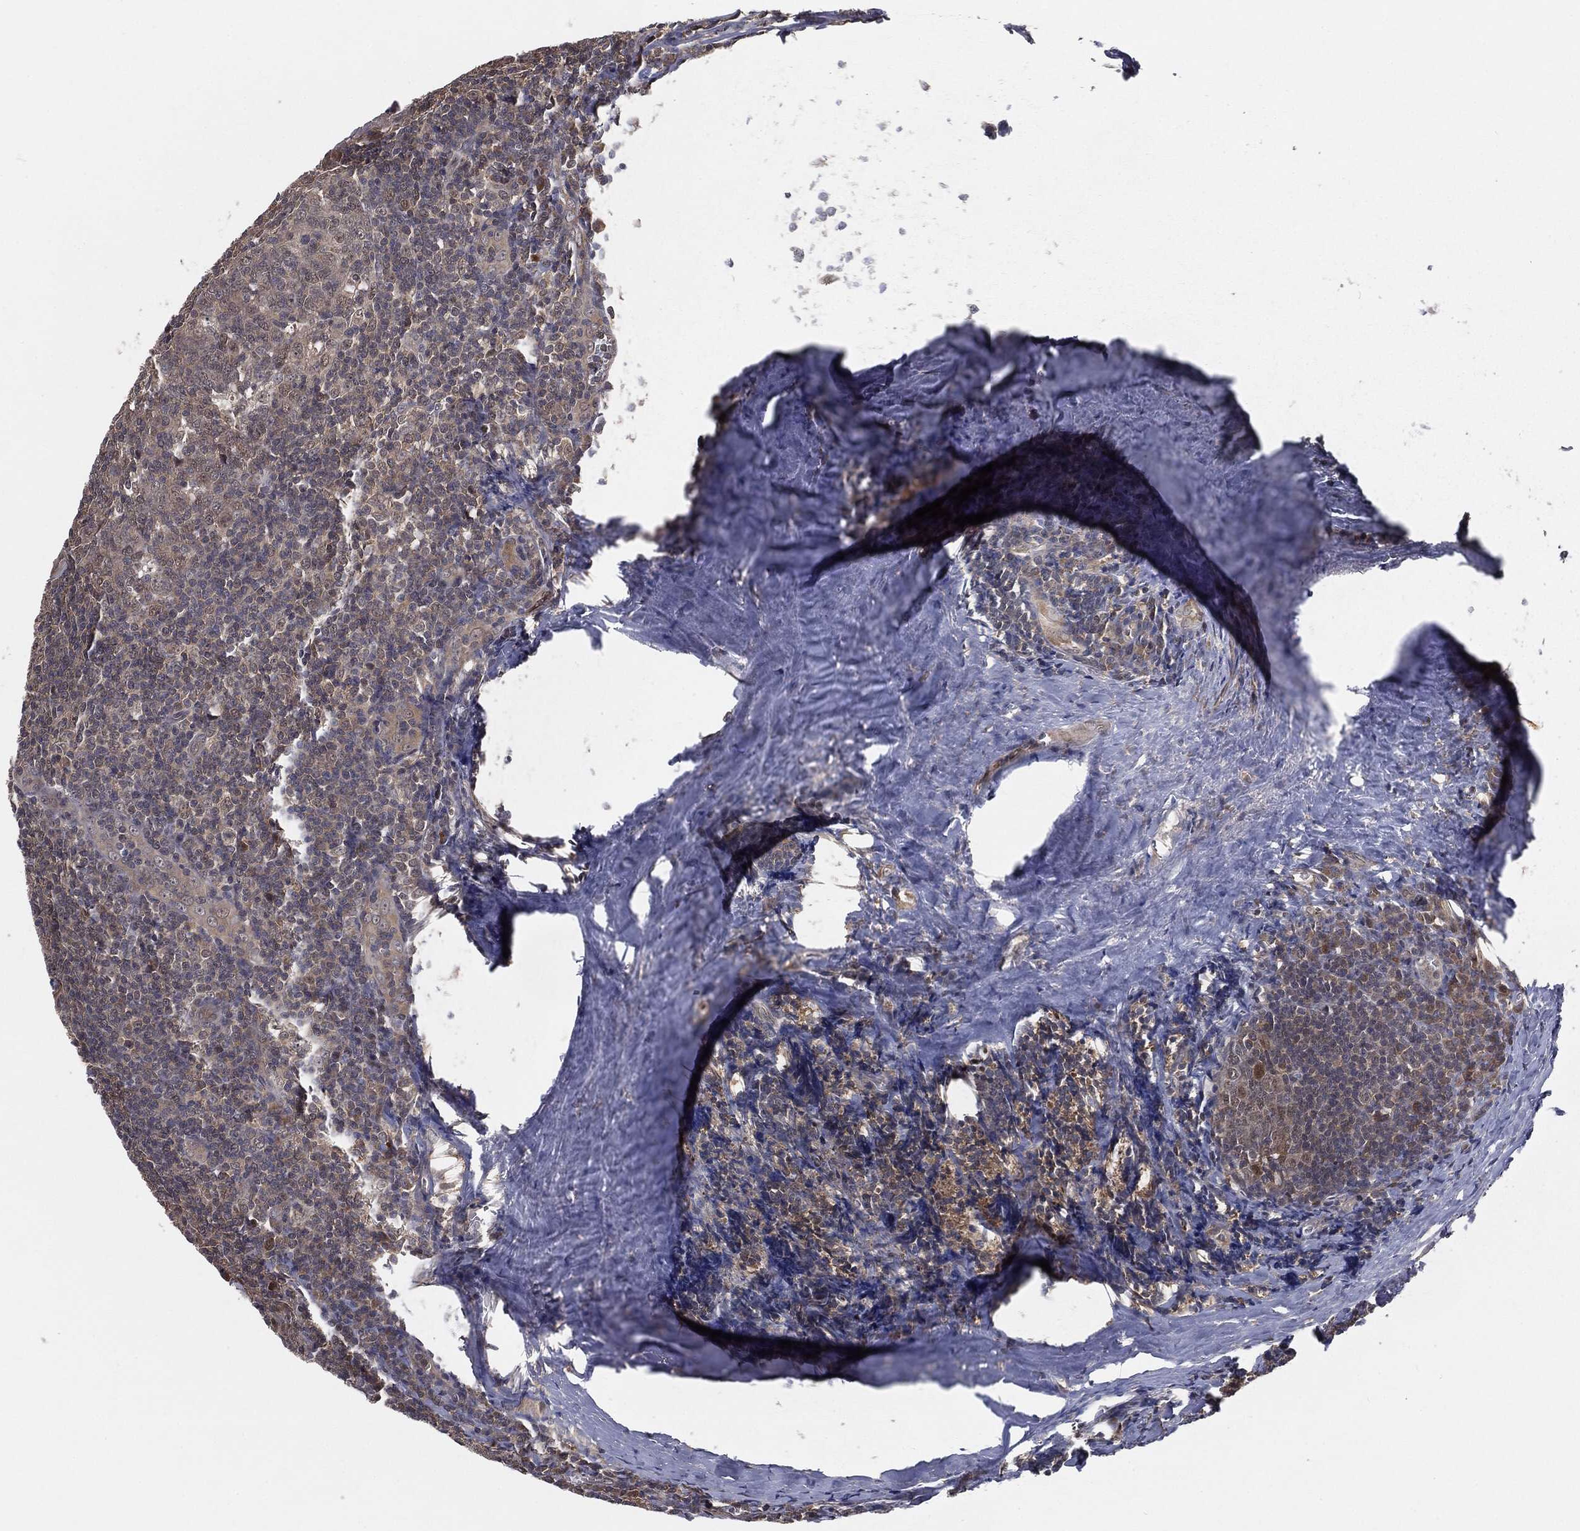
{"staining": {"intensity": "negative", "quantity": "none", "location": "none"}, "tissue": "tonsil", "cell_type": "Germinal center cells", "image_type": "normal", "snomed": [{"axis": "morphology", "description": "Normal tissue, NOS"}, {"axis": "topography", "description": "Tonsil"}], "caption": "Immunohistochemistry histopathology image of unremarkable tonsil stained for a protein (brown), which reveals no staining in germinal center cells. (Stains: DAB (3,3'-diaminobenzidine) immunohistochemistry (IHC) with hematoxylin counter stain, Microscopy: brightfield microscopy at high magnification).", "gene": "FBXO7", "patient": {"sex": "male", "age": 20}}